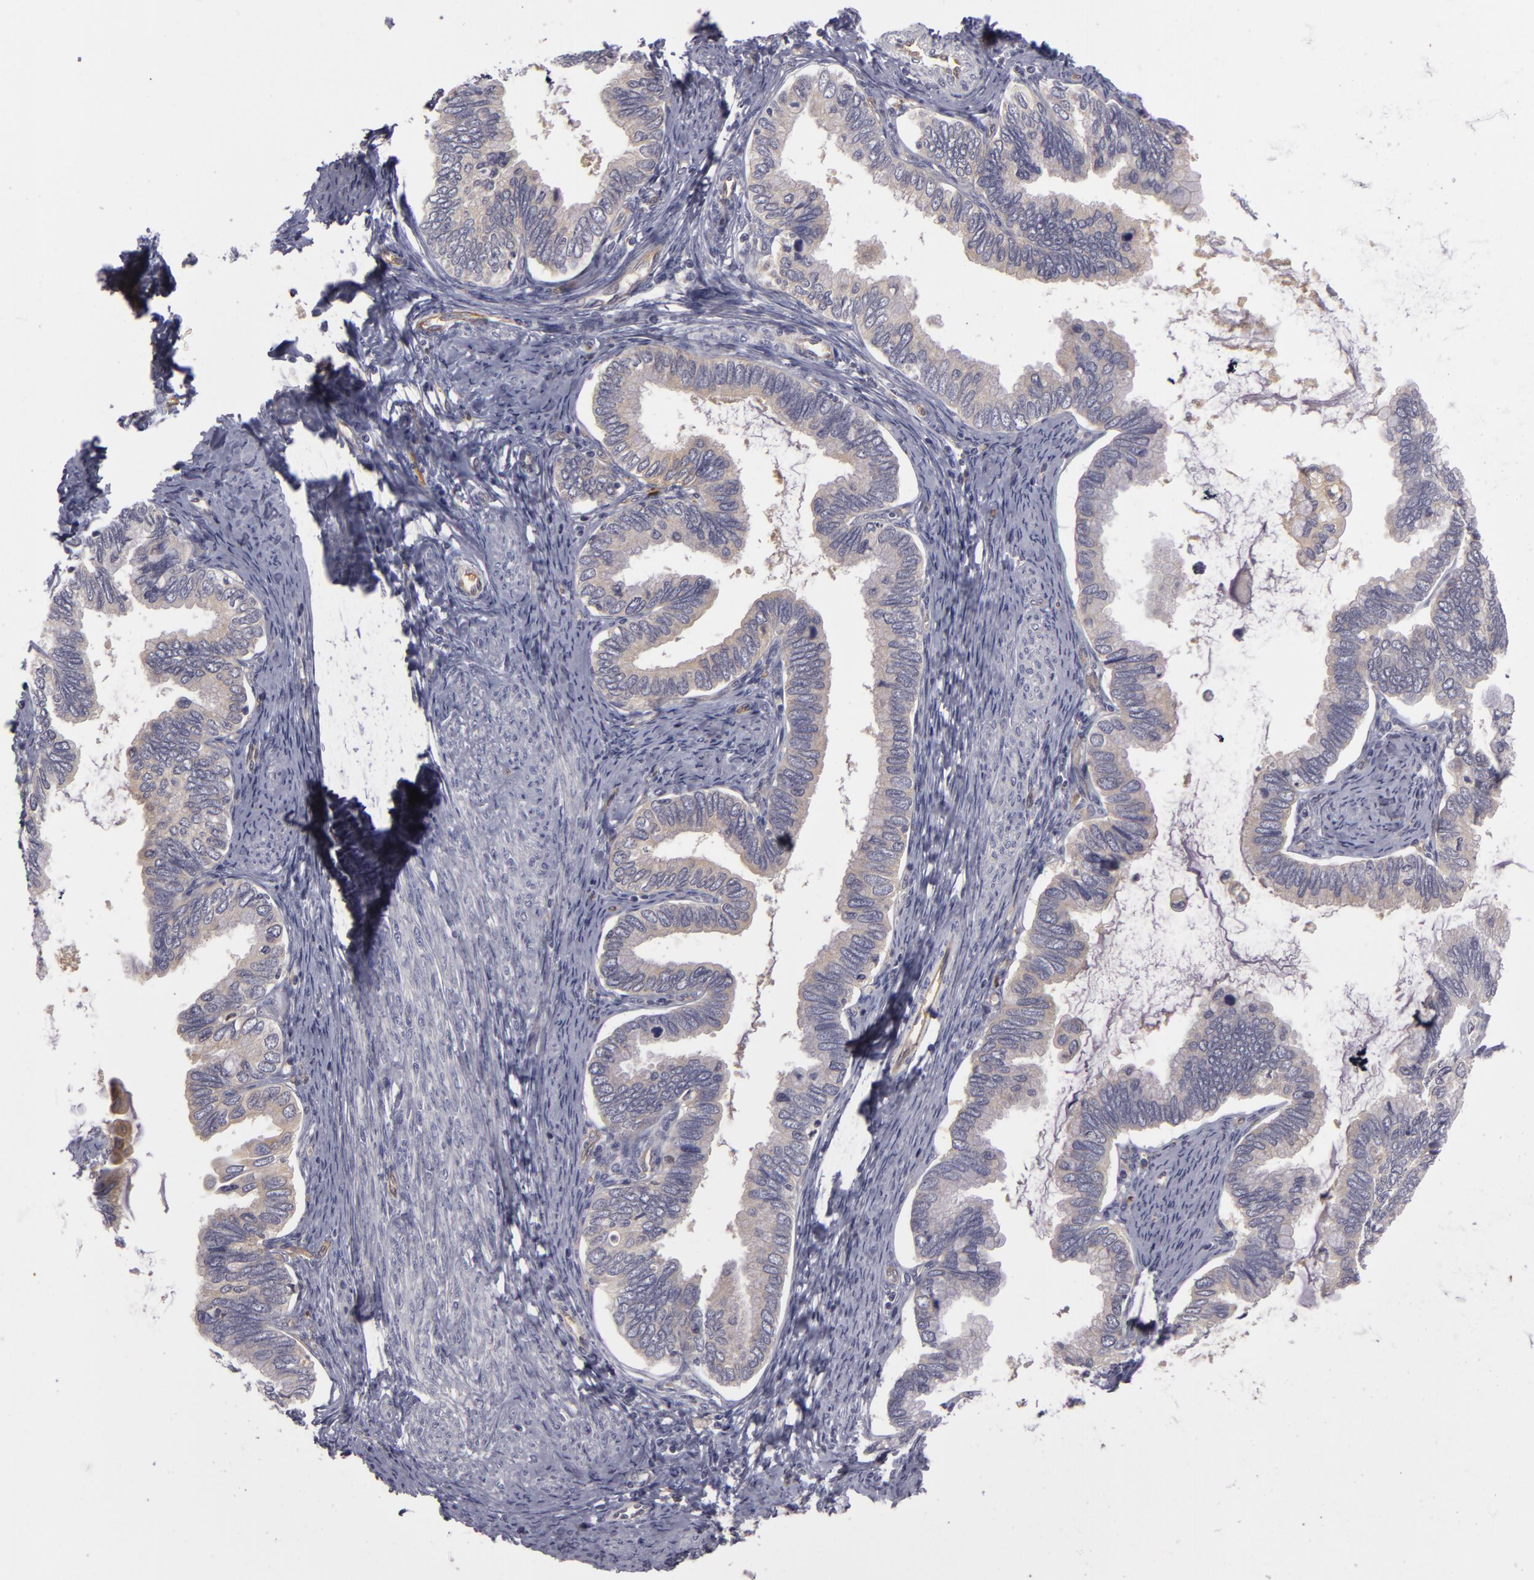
{"staining": {"intensity": "weak", "quantity": ">75%", "location": "cytoplasmic/membranous"}, "tissue": "cervical cancer", "cell_type": "Tumor cells", "image_type": "cancer", "snomed": [{"axis": "morphology", "description": "Adenocarcinoma, NOS"}, {"axis": "topography", "description": "Cervix"}], "caption": "Immunohistochemical staining of cervical cancer (adenocarcinoma) displays low levels of weak cytoplasmic/membranous staining in approximately >75% of tumor cells.", "gene": "ZNF229", "patient": {"sex": "female", "age": 49}}